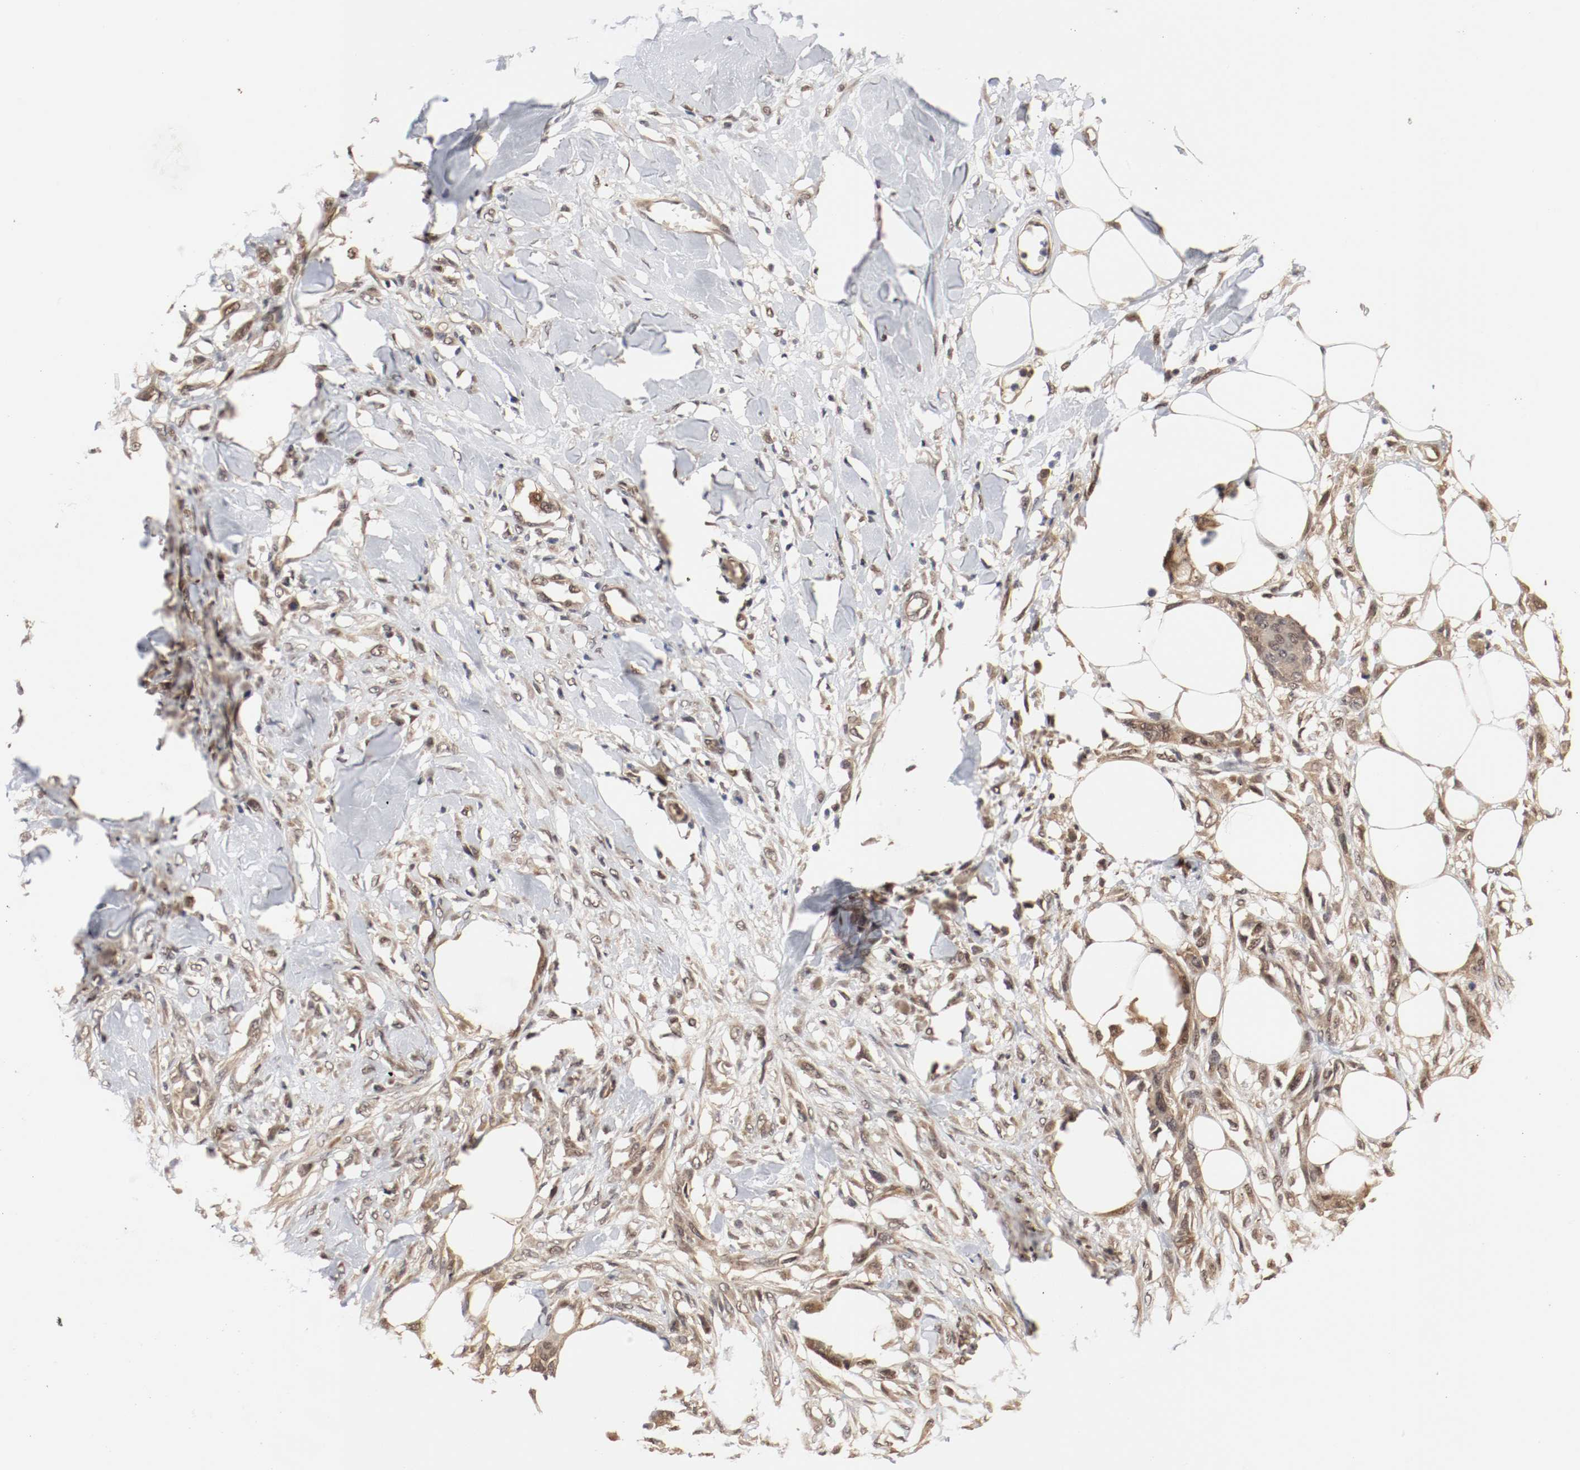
{"staining": {"intensity": "moderate", "quantity": ">75%", "location": "cytoplasmic/membranous,nuclear"}, "tissue": "skin cancer", "cell_type": "Tumor cells", "image_type": "cancer", "snomed": [{"axis": "morphology", "description": "Normal tissue, NOS"}, {"axis": "morphology", "description": "Squamous cell carcinoma, NOS"}, {"axis": "topography", "description": "Skin"}], "caption": "A photomicrograph of skin cancer (squamous cell carcinoma) stained for a protein shows moderate cytoplasmic/membranous and nuclear brown staining in tumor cells.", "gene": "AFG3L2", "patient": {"sex": "female", "age": 59}}